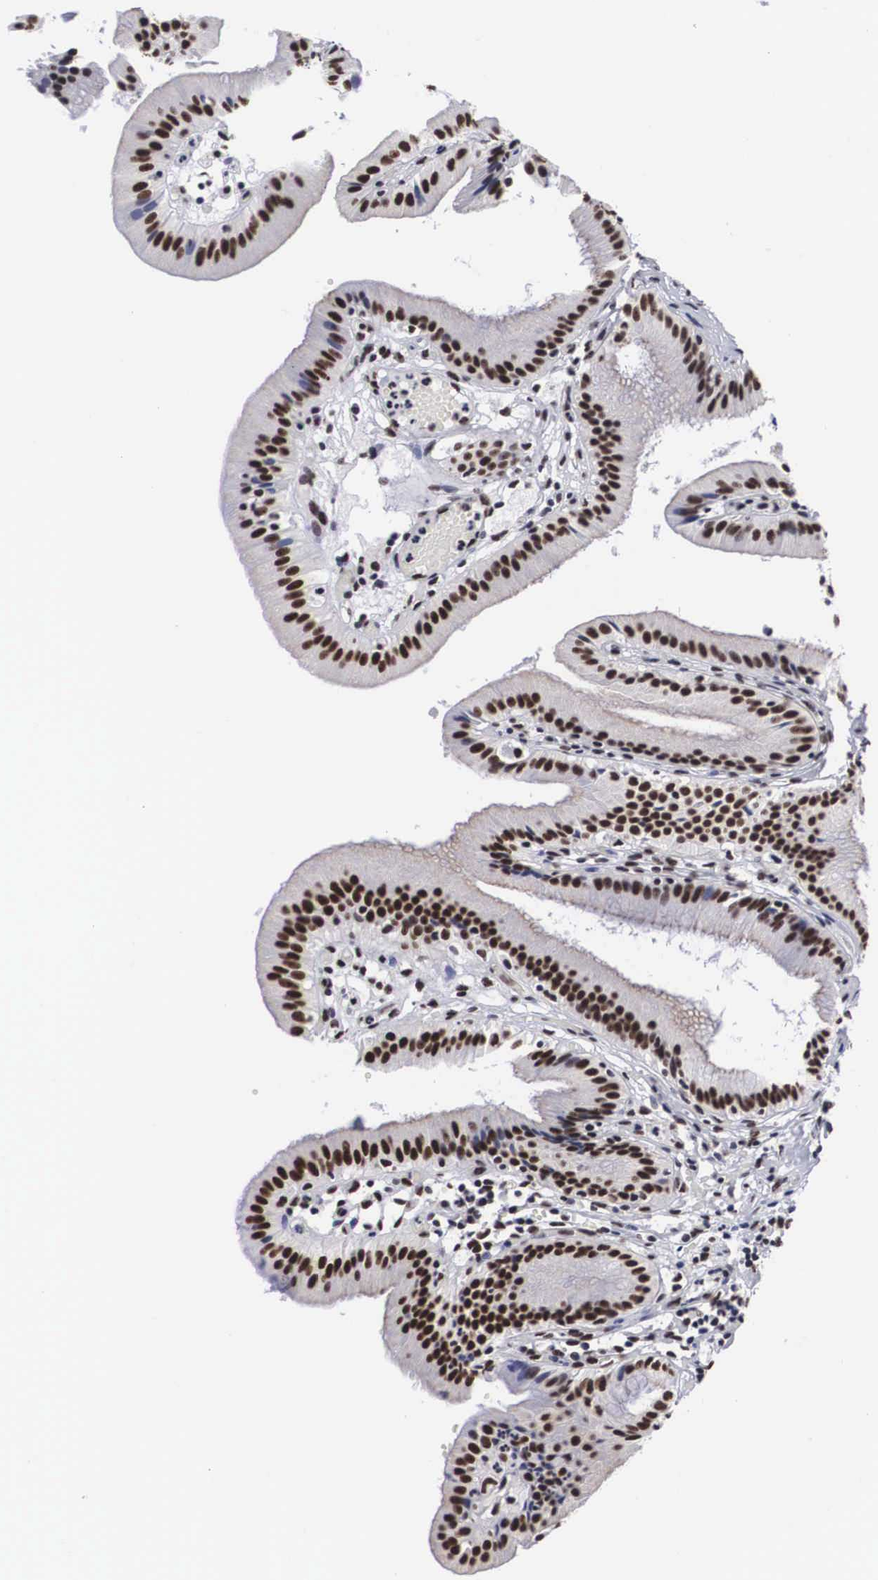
{"staining": {"intensity": "moderate", "quantity": ">75%", "location": "nuclear"}, "tissue": "gallbladder", "cell_type": "Glandular cells", "image_type": "normal", "snomed": [{"axis": "morphology", "description": "Normal tissue, NOS"}, {"axis": "topography", "description": "Gallbladder"}], "caption": "A photomicrograph showing moderate nuclear staining in about >75% of glandular cells in benign gallbladder, as visualized by brown immunohistochemical staining.", "gene": "ACIN1", "patient": {"sex": "male", "age": 28}}